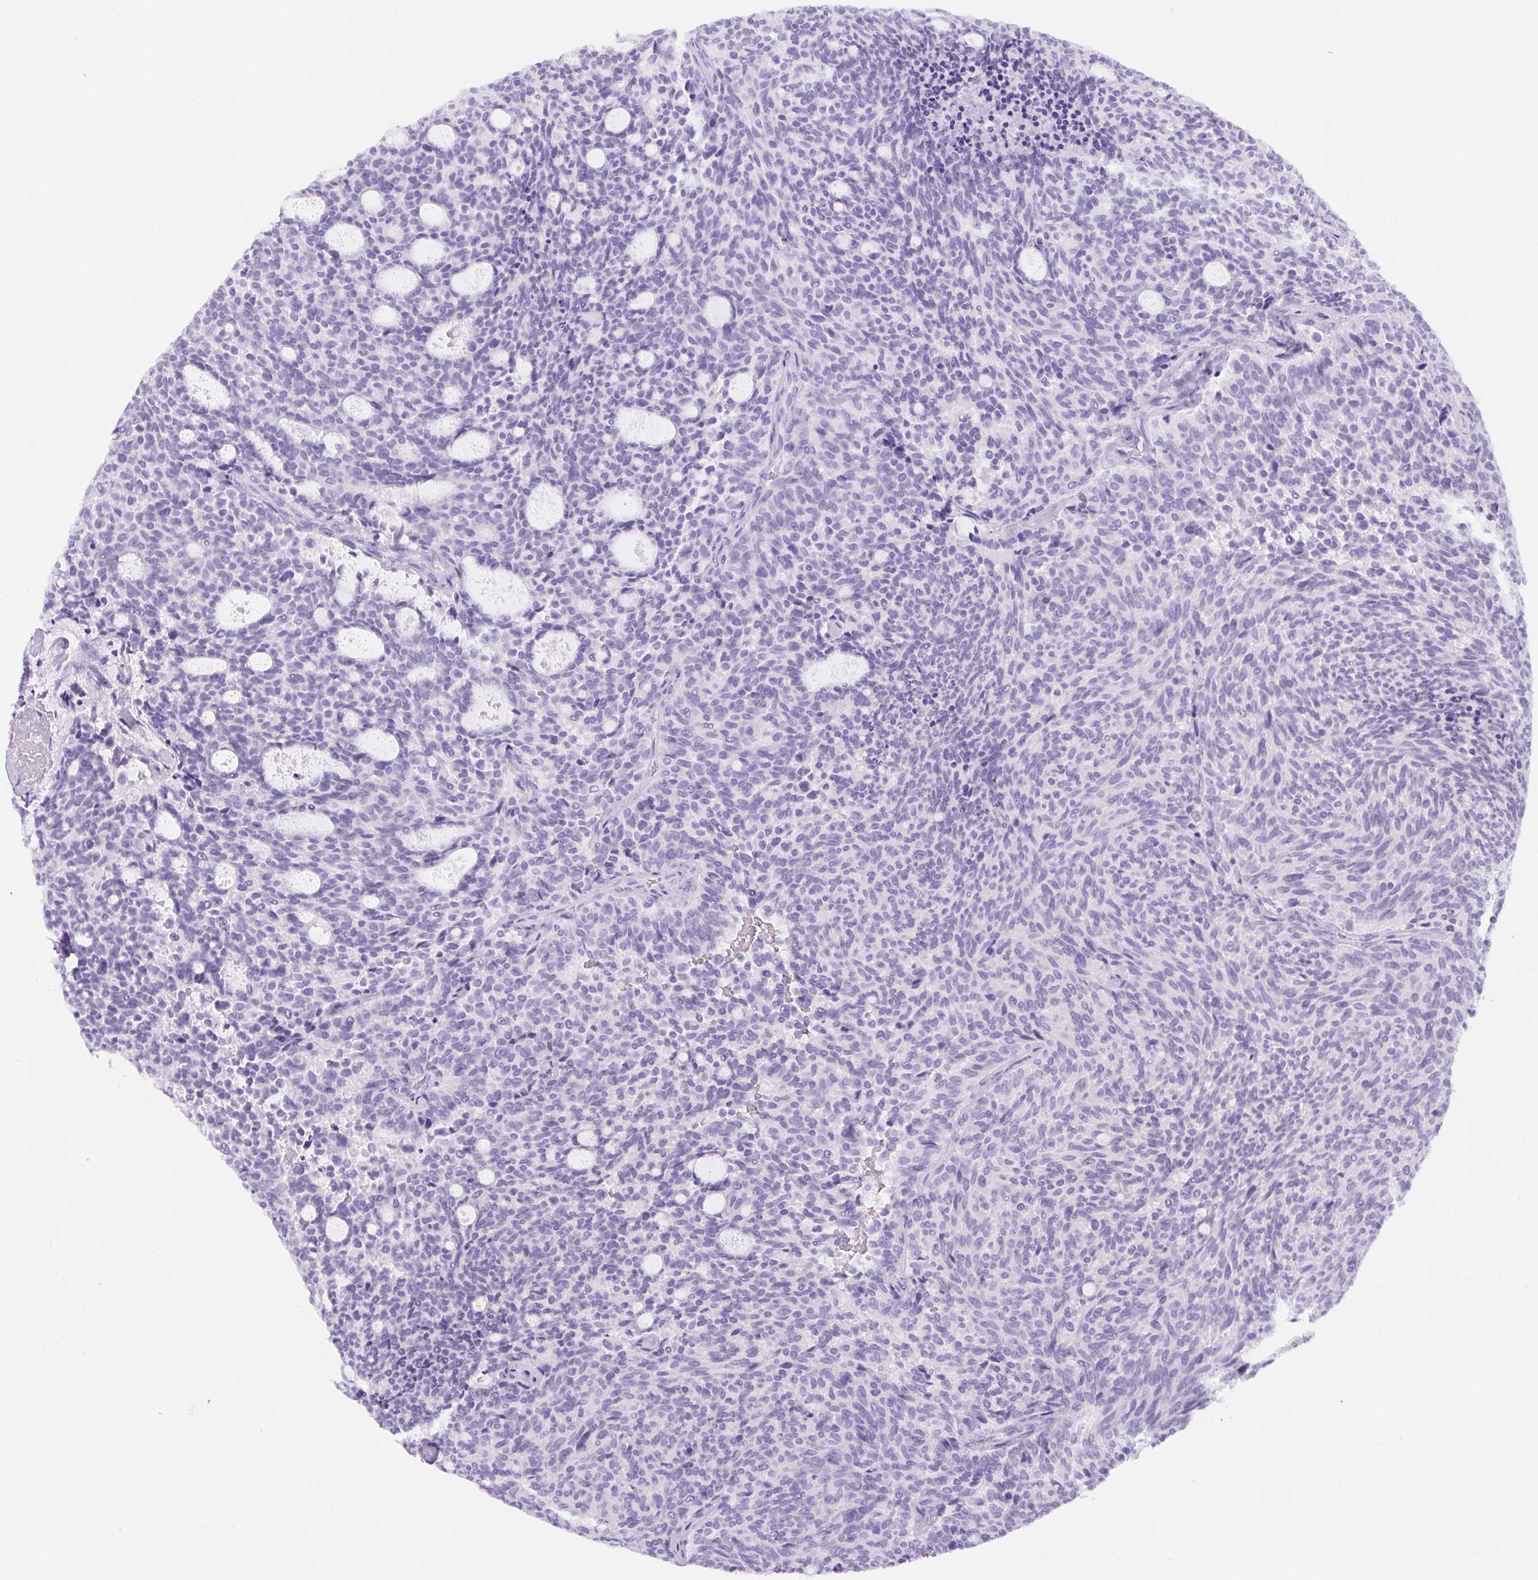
{"staining": {"intensity": "negative", "quantity": "none", "location": "none"}, "tissue": "carcinoid", "cell_type": "Tumor cells", "image_type": "cancer", "snomed": [{"axis": "morphology", "description": "Carcinoid, malignant, NOS"}, {"axis": "topography", "description": "Pancreas"}], "caption": "Micrograph shows no protein expression in tumor cells of carcinoid (malignant) tissue.", "gene": "UBL3", "patient": {"sex": "female", "age": 54}}